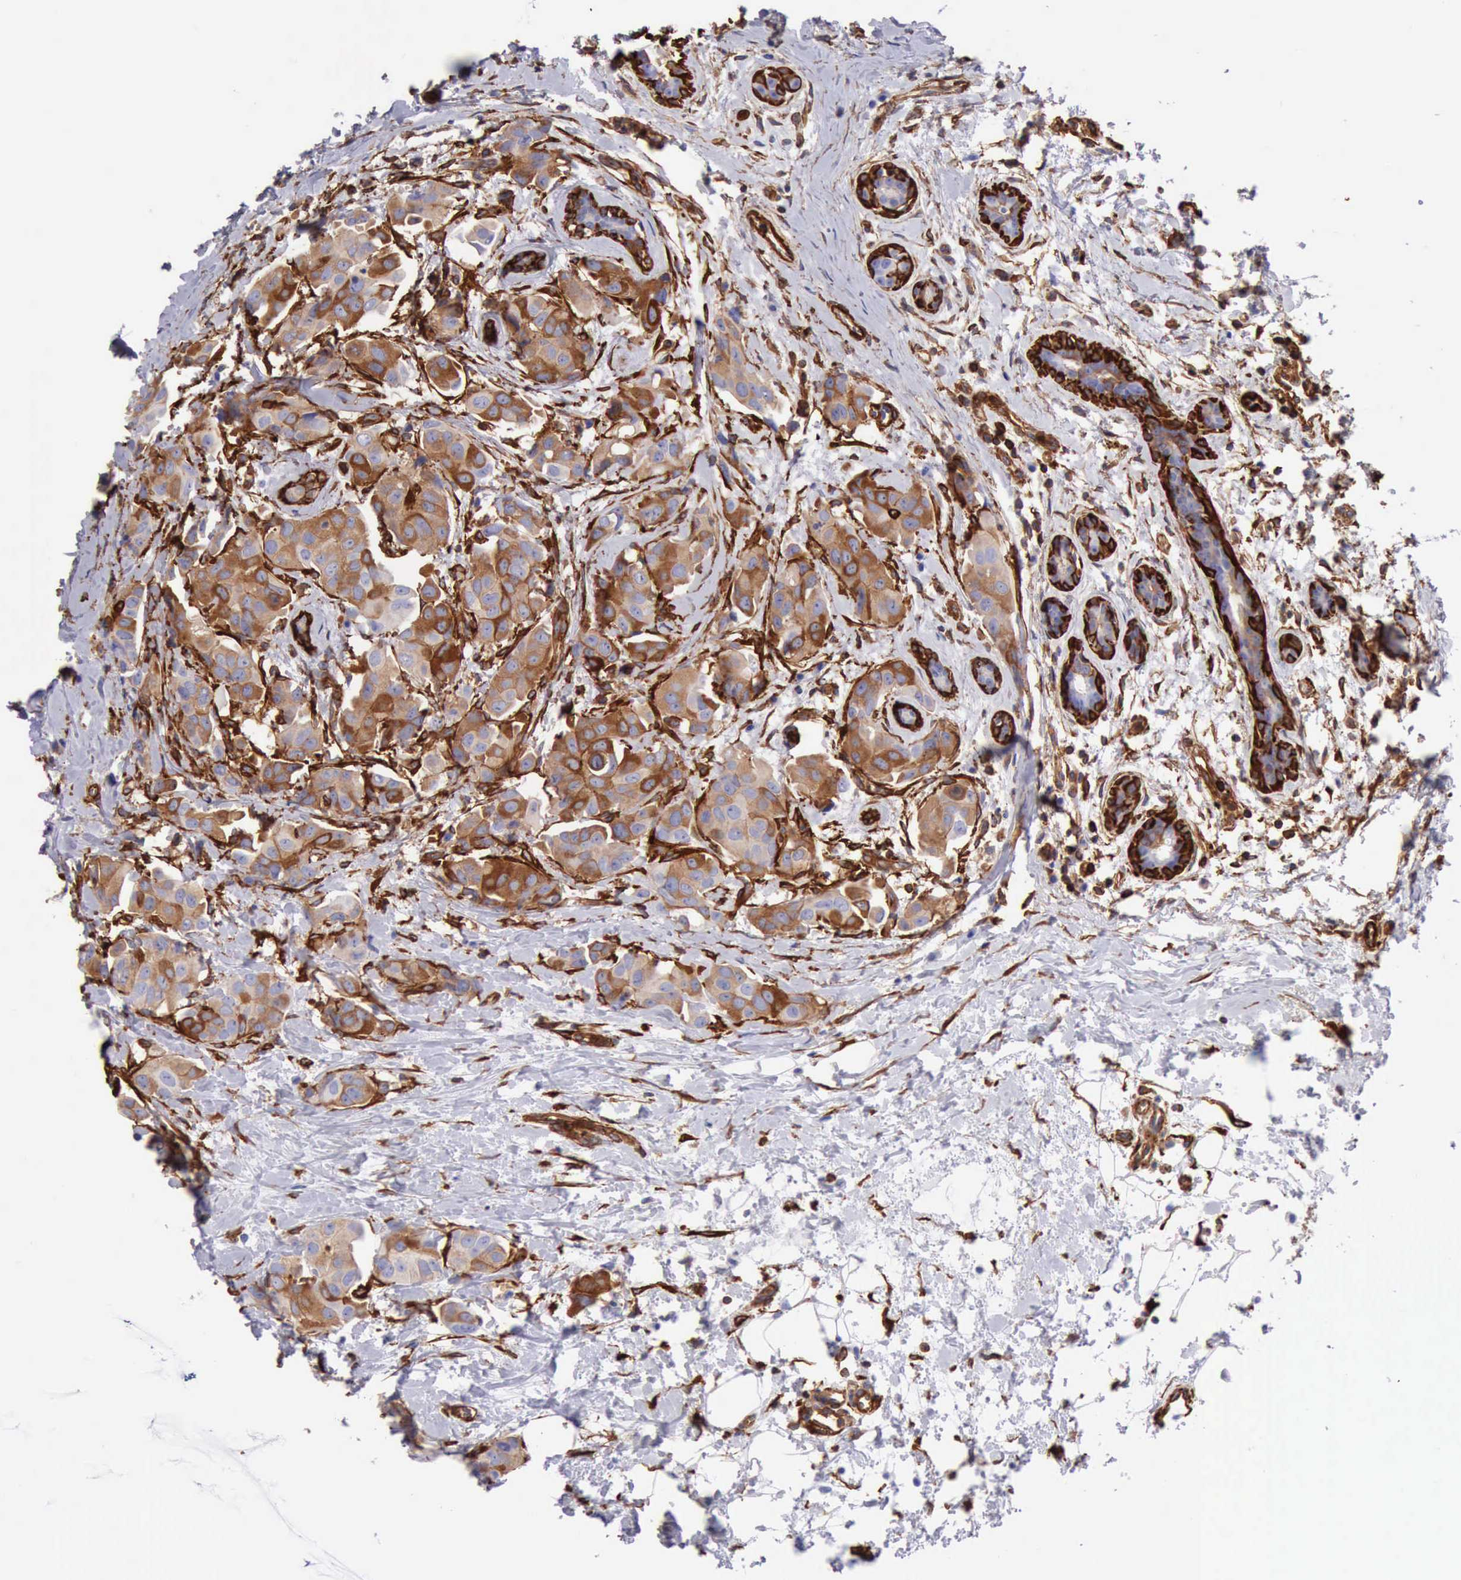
{"staining": {"intensity": "moderate", "quantity": ">75%", "location": "cytoplasmic/membranous"}, "tissue": "breast cancer", "cell_type": "Tumor cells", "image_type": "cancer", "snomed": [{"axis": "morphology", "description": "Duct carcinoma"}, {"axis": "topography", "description": "Breast"}], "caption": "Breast cancer stained with a brown dye shows moderate cytoplasmic/membranous positive staining in approximately >75% of tumor cells.", "gene": "FLNA", "patient": {"sex": "female", "age": 40}}